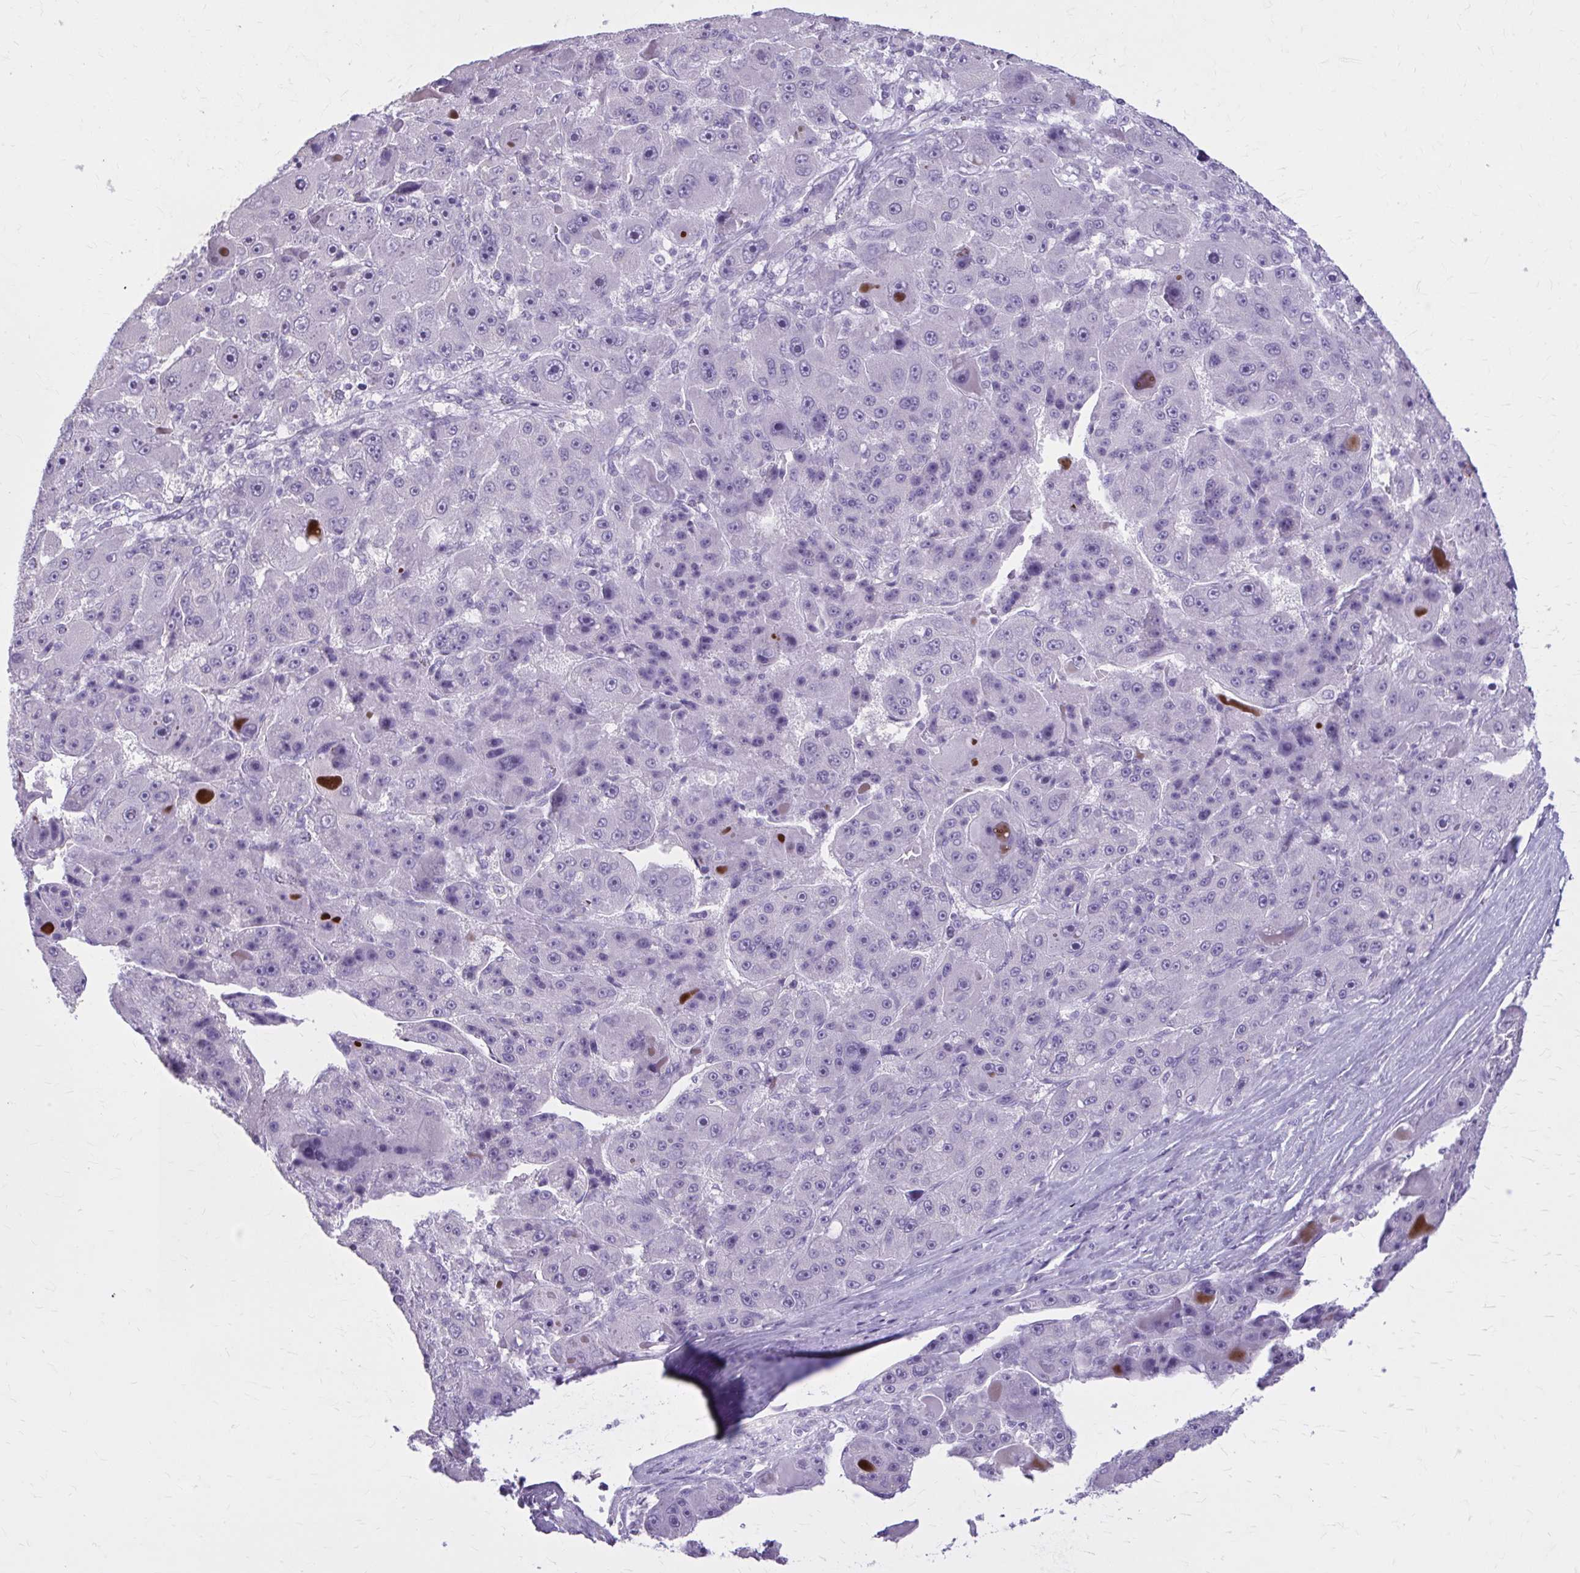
{"staining": {"intensity": "negative", "quantity": "none", "location": "none"}, "tissue": "liver cancer", "cell_type": "Tumor cells", "image_type": "cancer", "snomed": [{"axis": "morphology", "description": "Carcinoma, Hepatocellular, NOS"}, {"axis": "topography", "description": "Liver"}], "caption": "Immunohistochemical staining of human liver hepatocellular carcinoma exhibits no significant expression in tumor cells.", "gene": "OR4B1", "patient": {"sex": "male", "age": 76}}